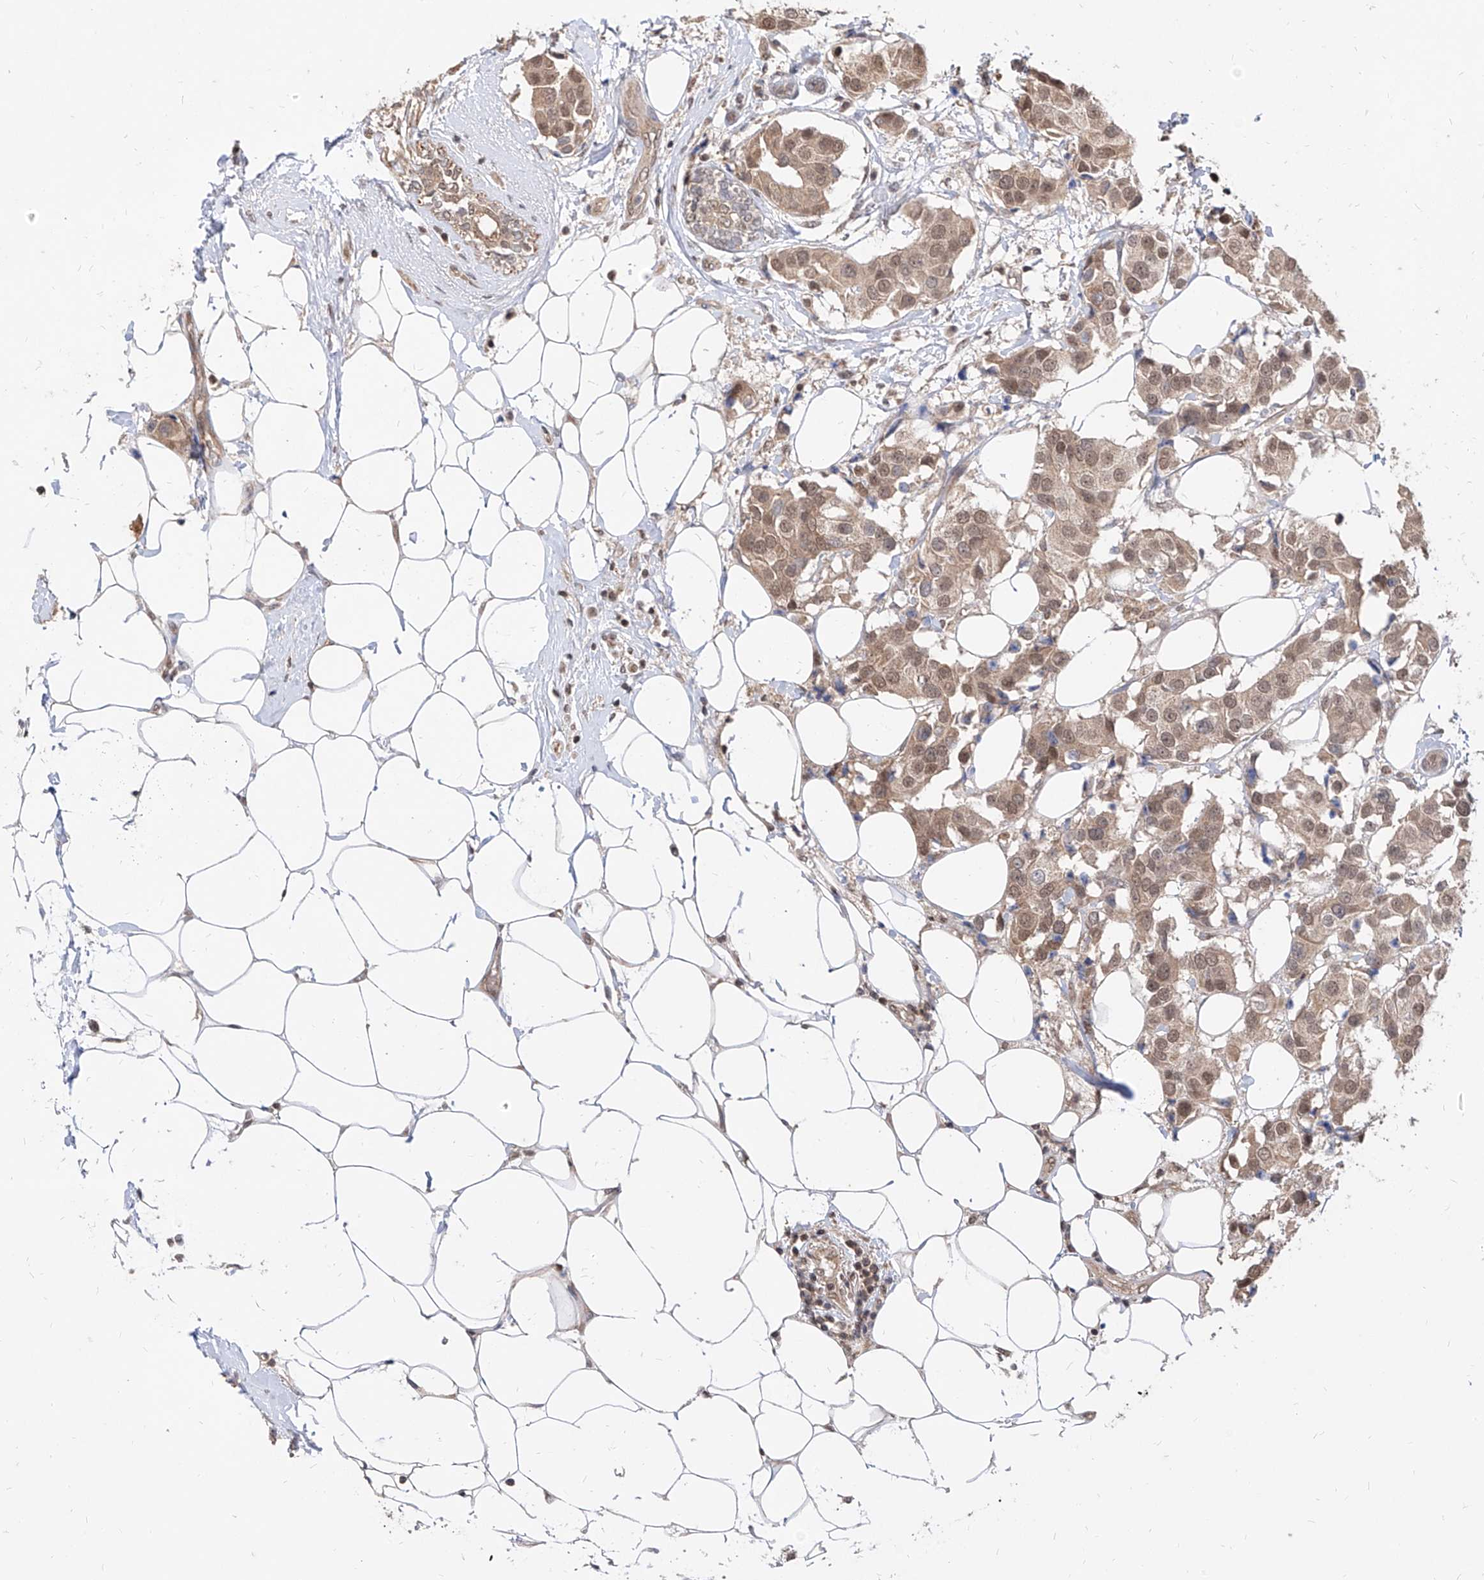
{"staining": {"intensity": "moderate", "quantity": ">75%", "location": "cytoplasmic/membranous,nuclear"}, "tissue": "breast cancer", "cell_type": "Tumor cells", "image_type": "cancer", "snomed": [{"axis": "morphology", "description": "Normal tissue, NOS"}, {"axis": "morphology", "description": "Duct carcinoma"}, {"axis": "topography", "description": "Breast"}], "caption": "Protein expression analysis of human breast intraductal carcinoma reveals moderate cytoplasmic/membranous and nuclear expression in about >75% of tumor cells. The staining is performed using DAB (3,3'-diaminobenzidine) brown chromogen to label protein expression. The nuclei are counter-stained blue using hematoxylin.", "gene": "C8orf82", "patient": {"sex": "female", "age": 39}}